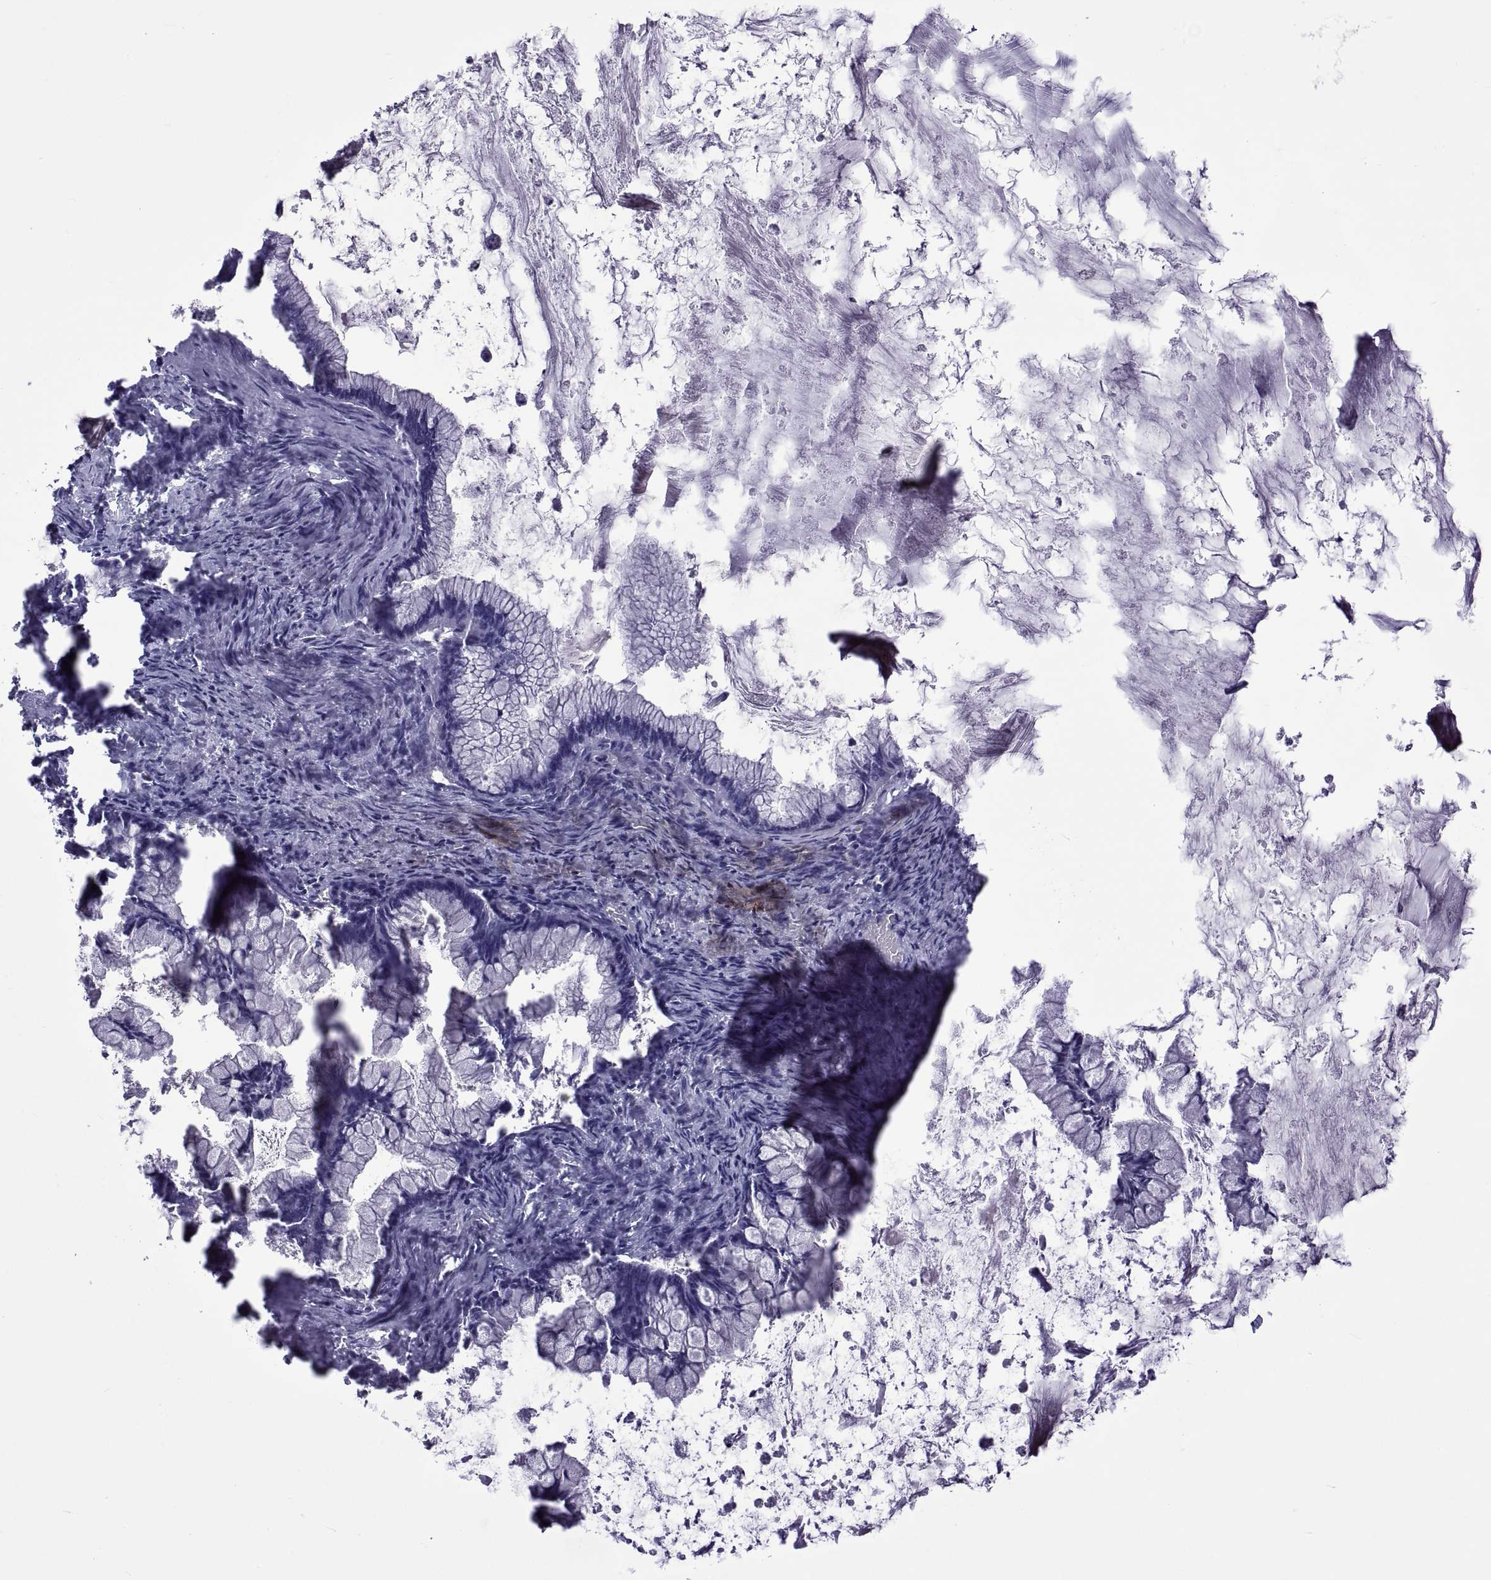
{"staining": {"intensity": "negative", "quantity": "none", "location": "none"}, "tissue": "ovarian cancer", "cell_type": "Tumor cells", "image_type": "cancer", "snomed": [{"axis": "morphology", "description": "Cystadenocarcinoma, mucinous, NOS"}, {"axis": "topography", "description": "Ovary"}], "caption": "Protein analysis of ovarian mucinous cystadenocarcinoma displays no significant positivity in tumor cells.", "gene": "TMC3", "patient": {"sex": "female", "age": 67}}